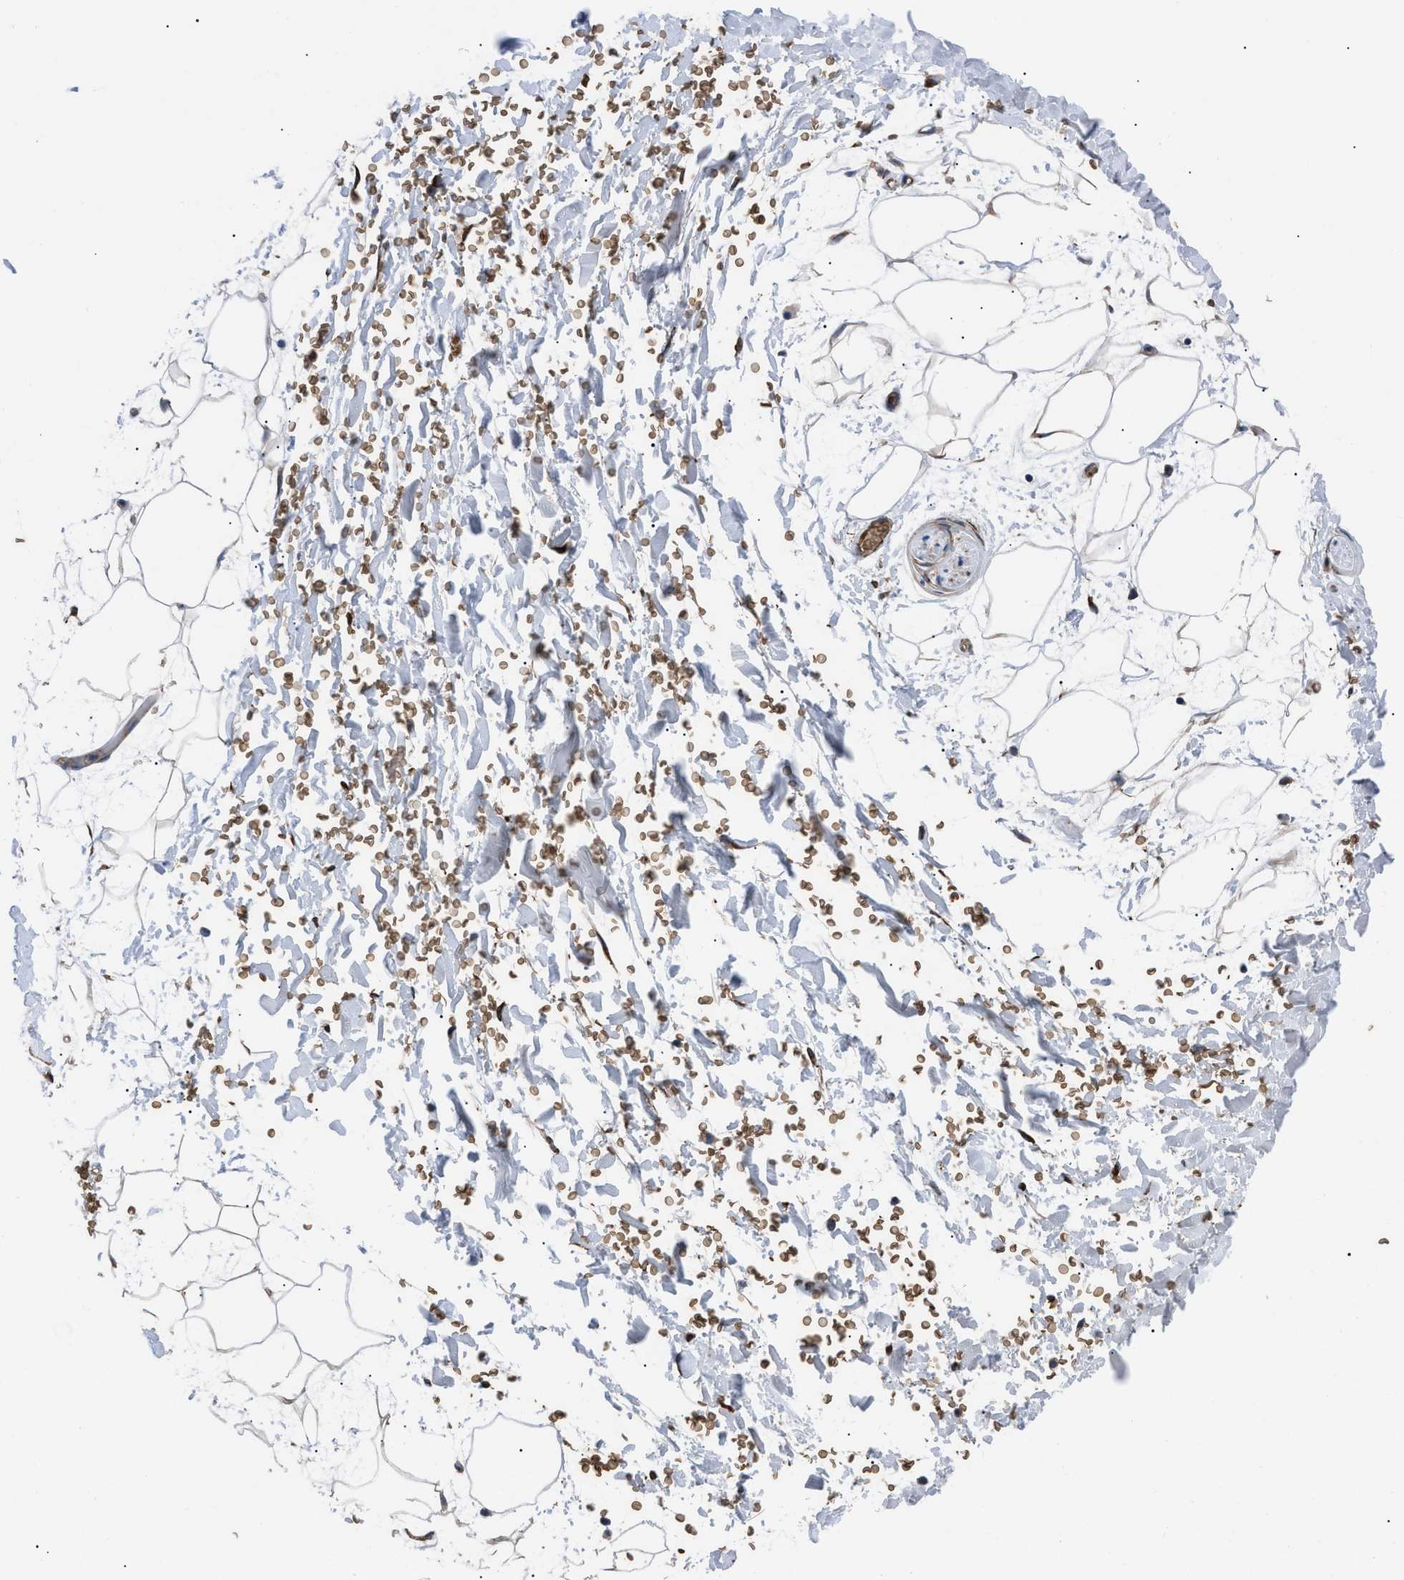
{"staining": {"intensity": "weak", "quantity": "25%-75%", "location": "cytoplasmic/membranous"}, "tissue": "adipose tissue", "cell_type": "Adipocytes", "image_type": "normal", "snomed": [{"axis": "morphology", "description": "Normal tissue, NOS"}, {"axis": "topography", "description": "Soft tissue"}], "caption": "A photomicrograph of adipose tissue stained for a protein reveals weak cytoplasmic/membranous brown staining in adipocytes. (DAB (3,3'-diaminobenzidine) IHC with brightfield microscopy, high magnification).", "gene": "MYO10", "patient": {"sex": "male", "age": 72}}